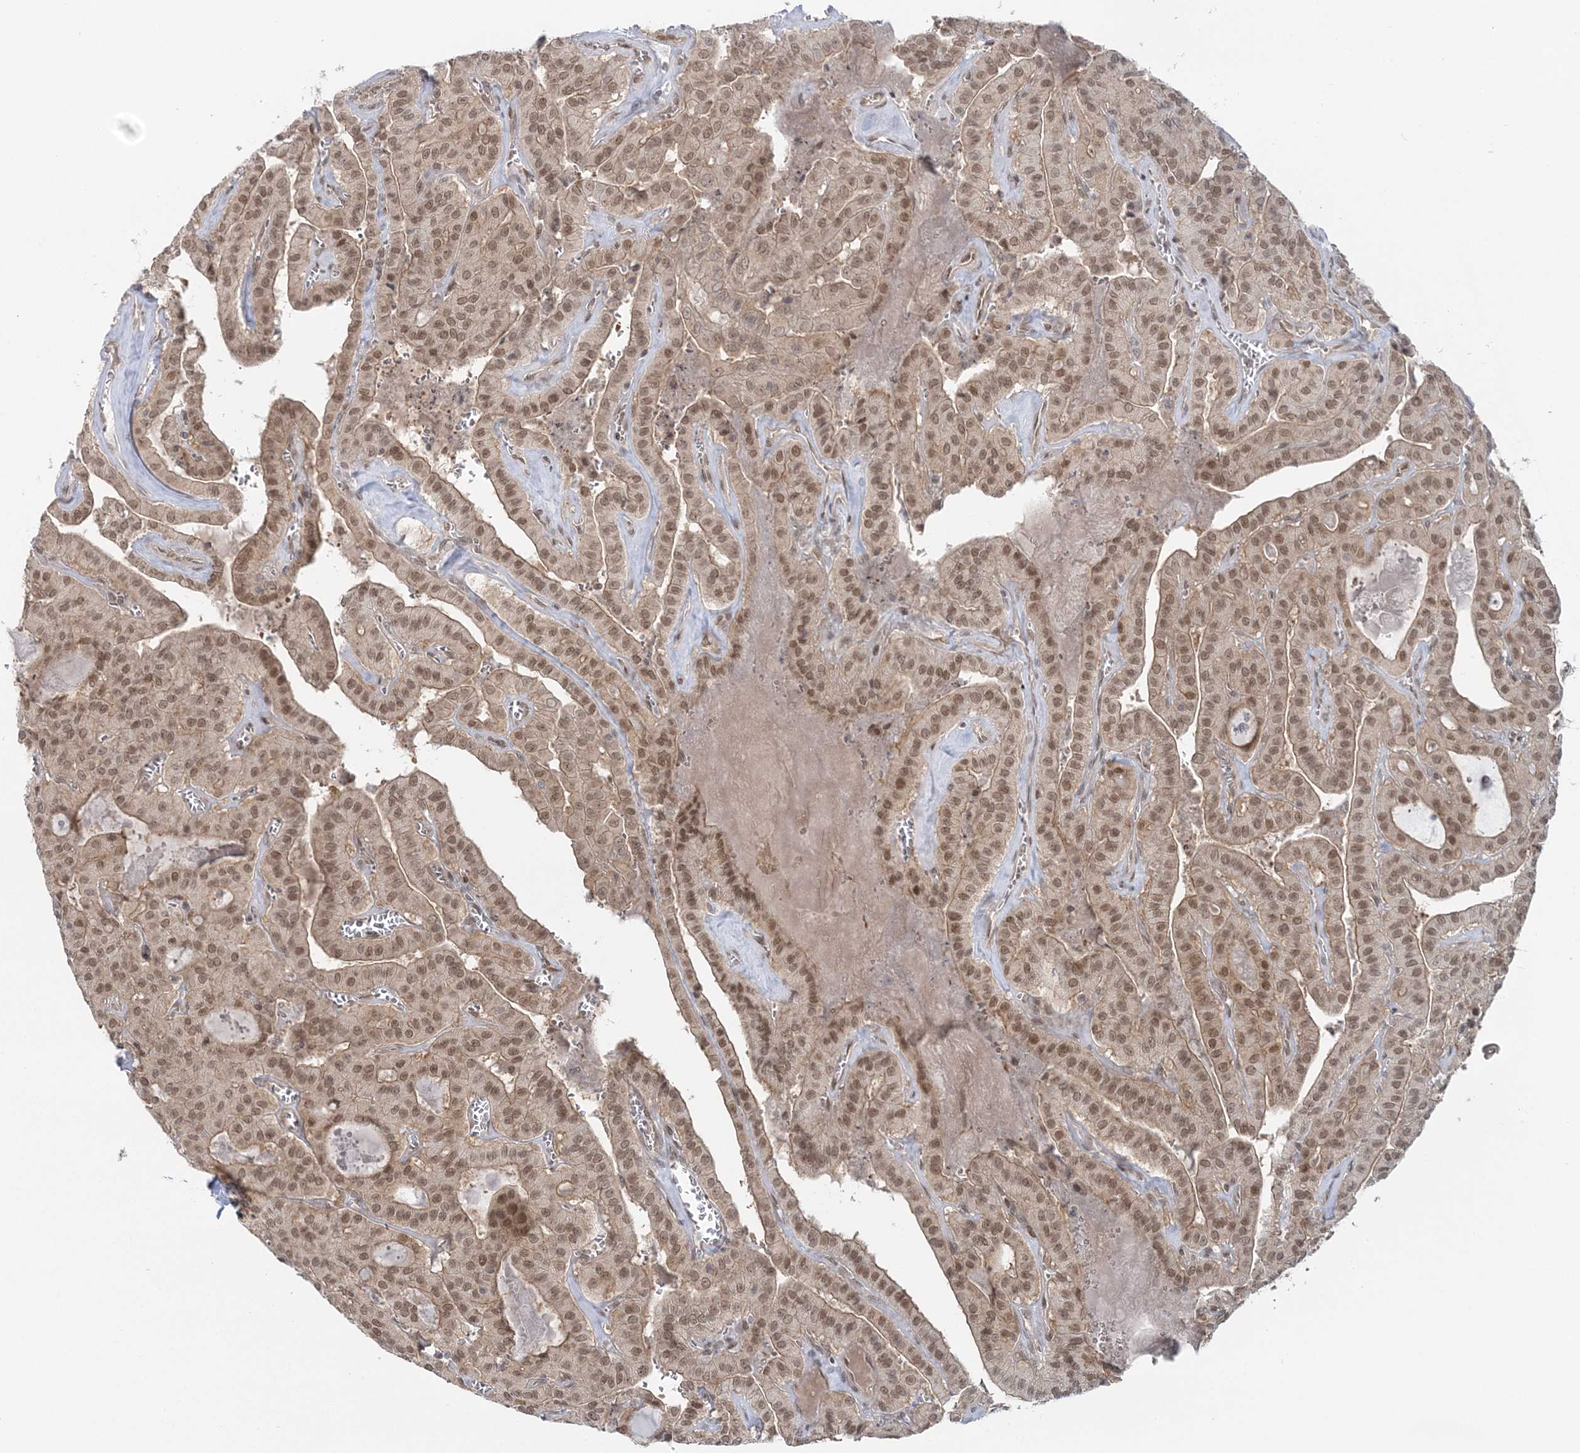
{"staining": {"intensity": "moderate", "quantity": ">75%", "location": "cytoplasmic/membranous,nuclear"}, "tissue": "thyroid cancer", "cell_type": "Tumor cells", "image_type": "cancer", "snomed": [{"axis": "morphology", "description": "Papillary adenocarcinoma, NOS"}, {"axis": "topography", "description": "Thyroid gland"}], "caption": "Immunohistochemical staining of human thyroid papillary adenocarcinoma displays medium levels of moderate cytoplasmic/membranous and nuclear protein expression in approximately >75% of tumor cells. The staining was performed using DAB to visualize the protein expression in brown, while the nuclei were stained in blue with hematoxylin (Magnification: 20x).", "gene": "ZFAND6", "patient": {"sex": "male", "age": 52}}